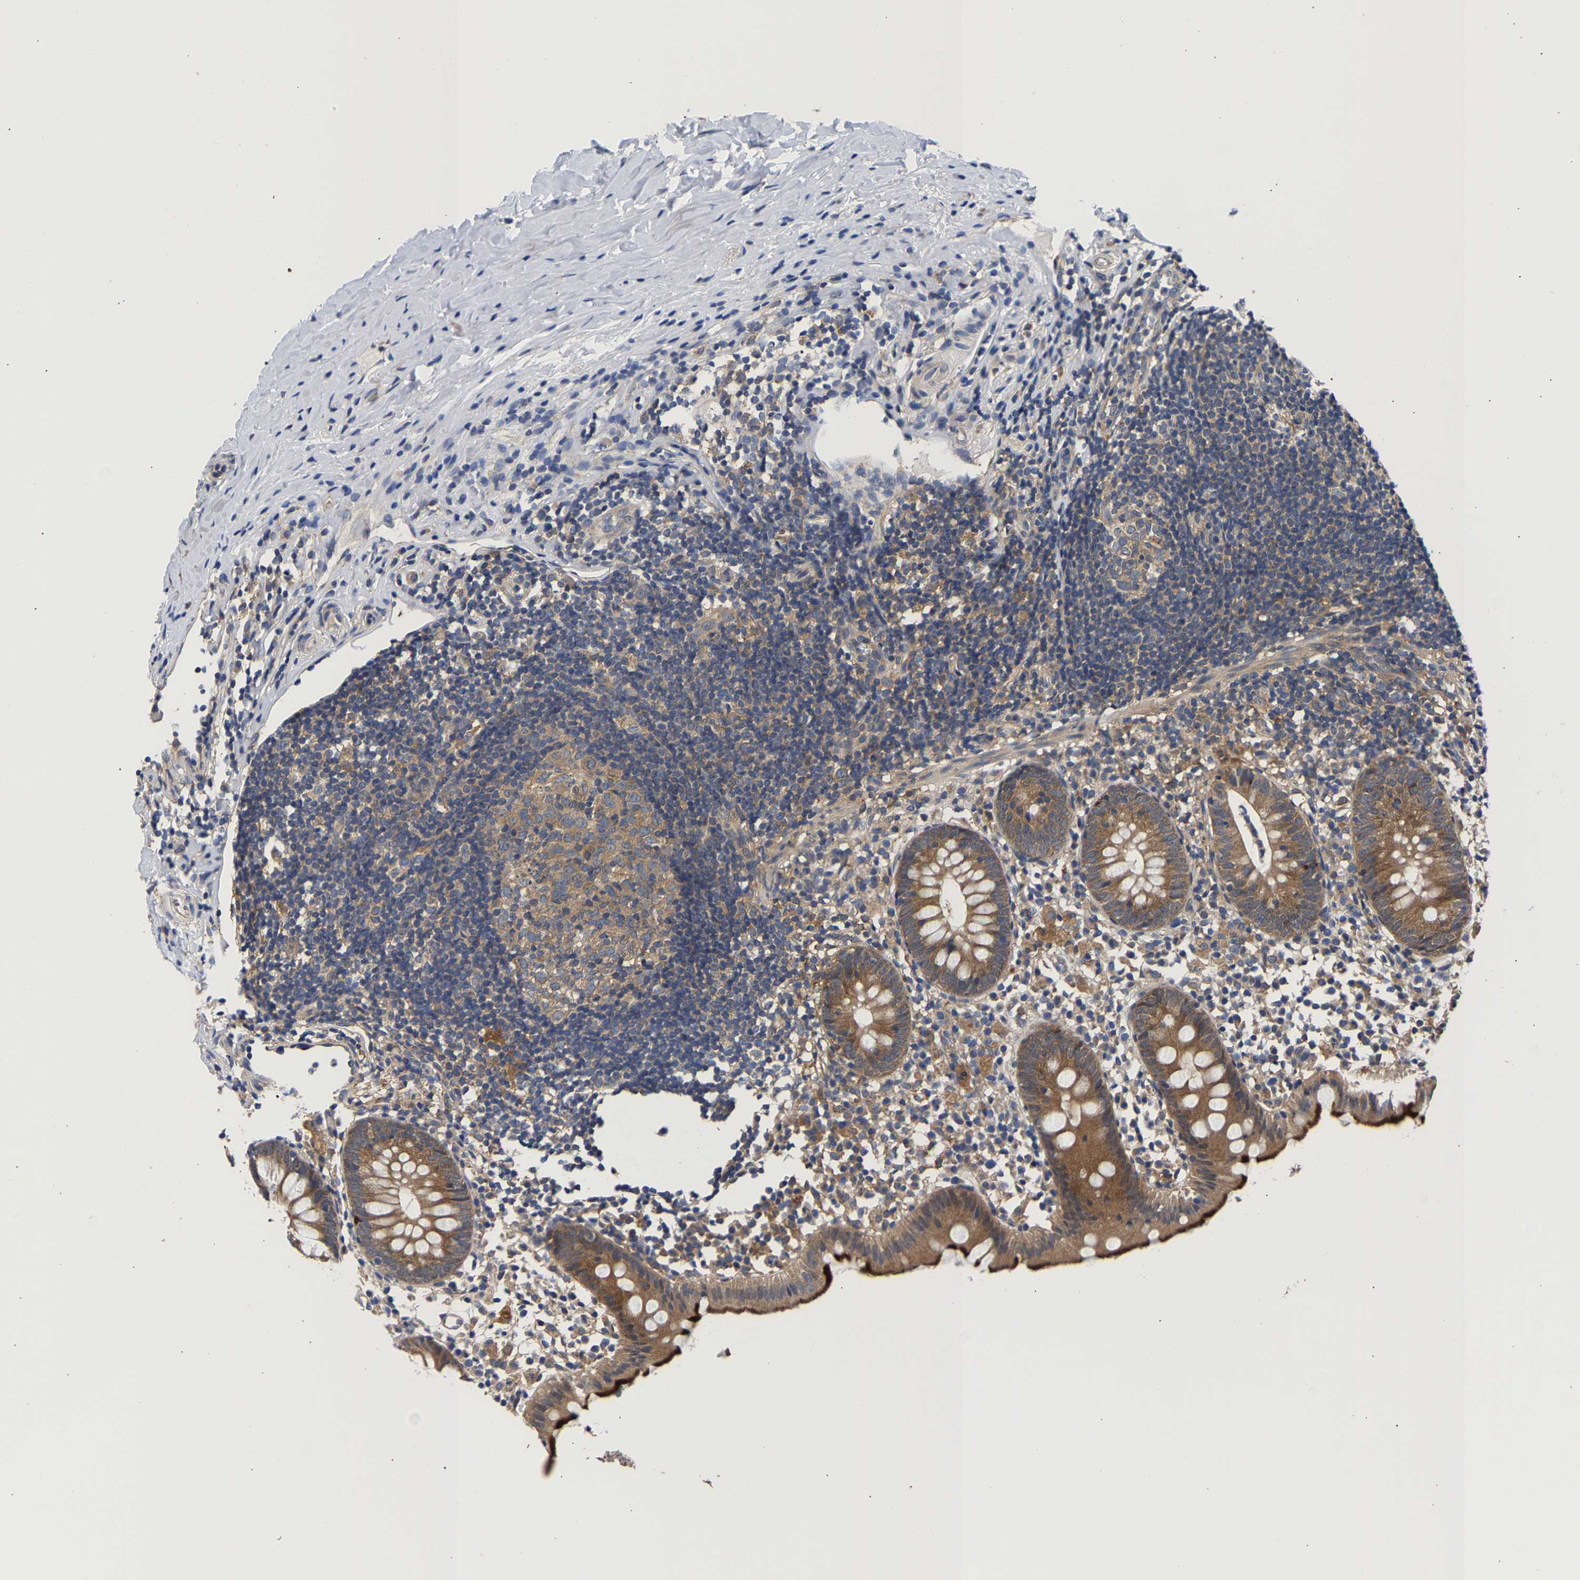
{"staining": {"intensity": "moderate", "quantity": ">75%", "location": "cytoplasmic/membranous"}, "tissue": "appendix", "cell_type": "Glandular cells", "image_type": "normal", "snomed": [{"axis": "morphology", "description": "Normal tissue, NOS"}, {"axis": "topography", "description": "Appendix"}], "caption": "An immunohistochemistry (IHC) histopathology image of benign tissue is shown. Protein staining in brown highlights moderate cytoplasmic/membranous positivity in appendix within glandular cells.", "gene": "CCDC6", "patient": {"sex": "female", "age": 20}}